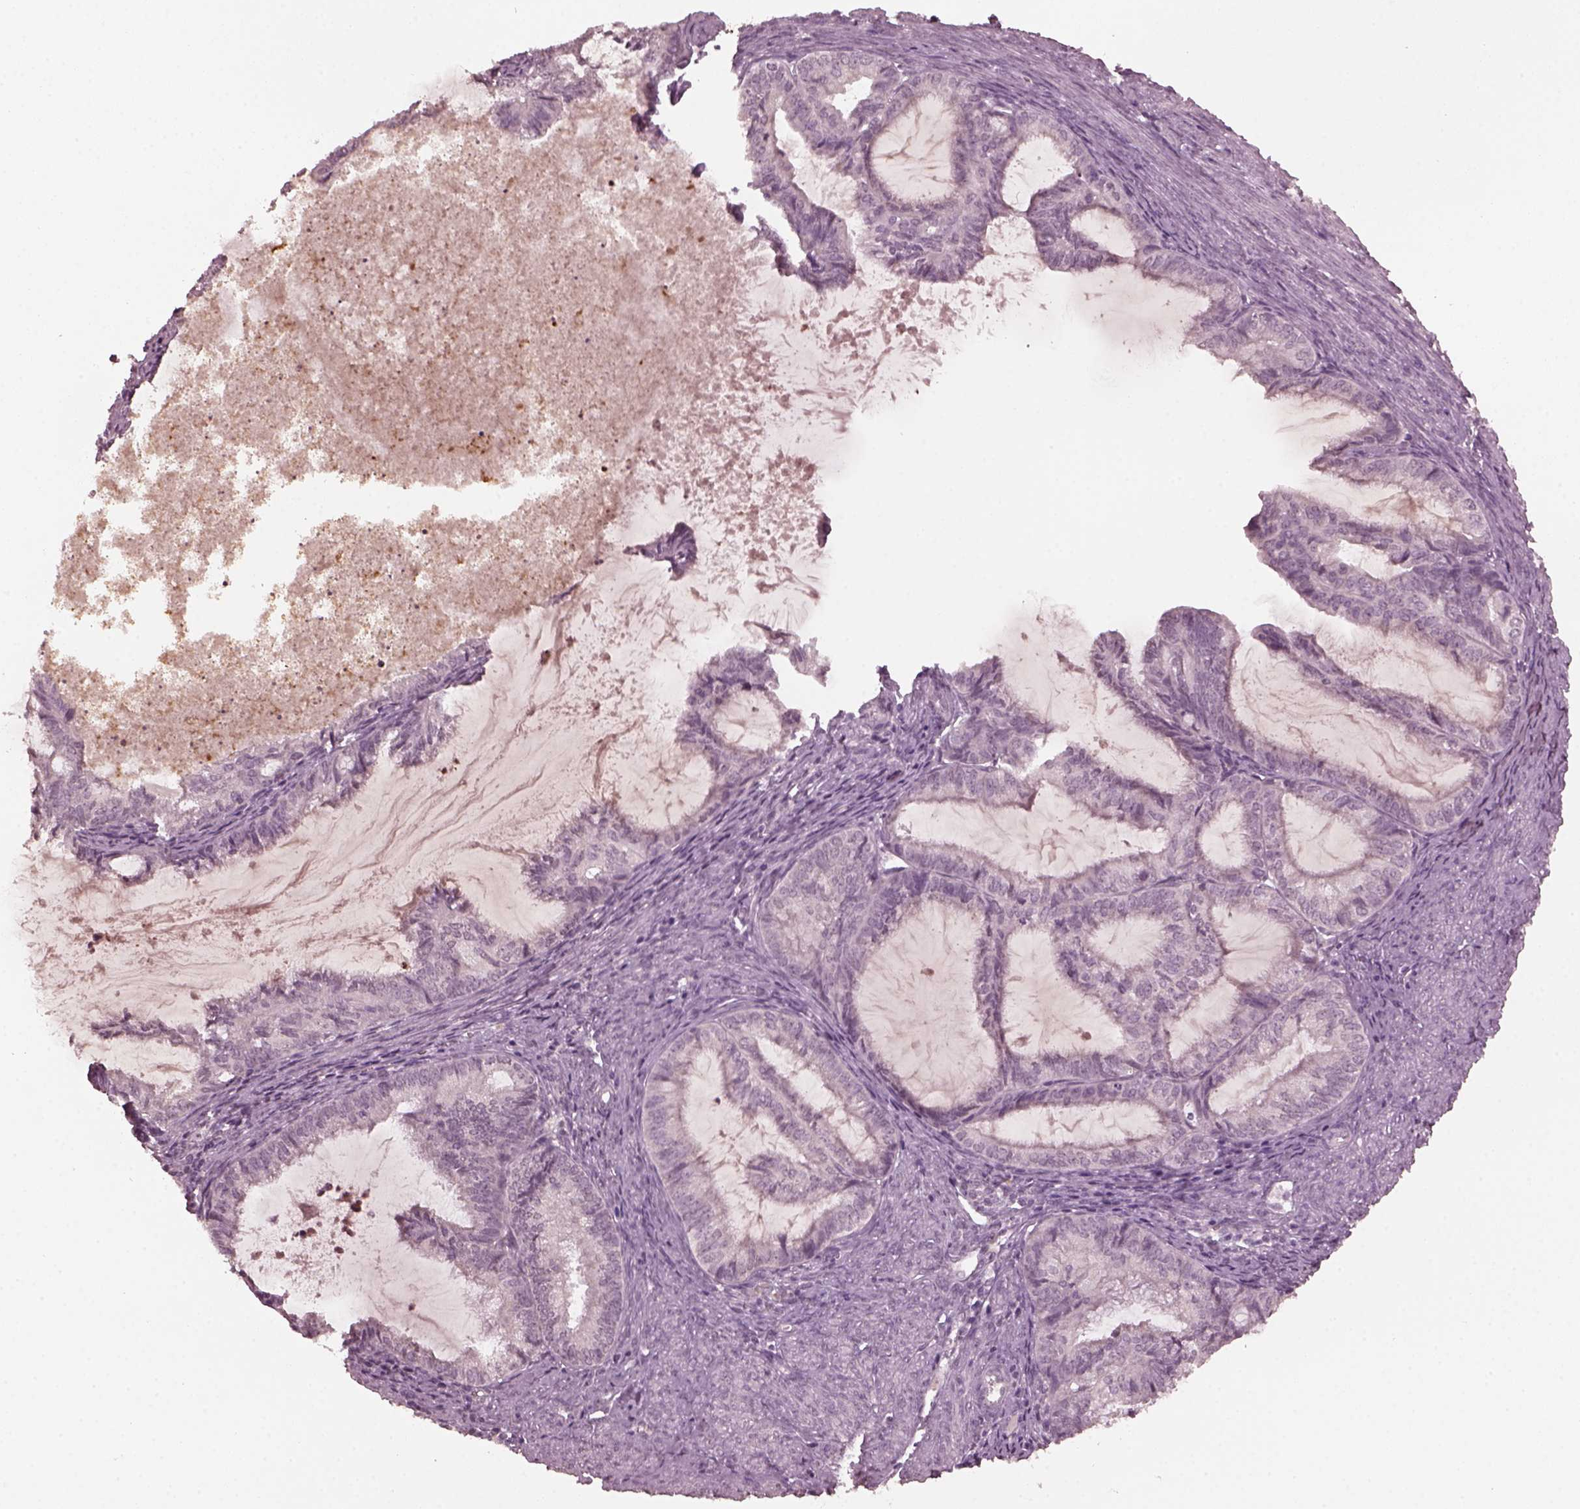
{"staining": {"intensity": "negative", "quantity": "none", "location": "none"}, "tissue": "endometrial cancer", "cell_type": "Tumor cells", "image_type": "cancer", "snomed": [{"axis": "morphology", "description": "Adenocarcinoma, NOS"}, {"axis": "topography", "description": "Endometrium"}], "caption": "The IHC photomicrograph has no significant expression in tumor cells of endometrial cancer tissue.", "gene": "KRT79", "patient": {"sex": "female", "age": 86}}